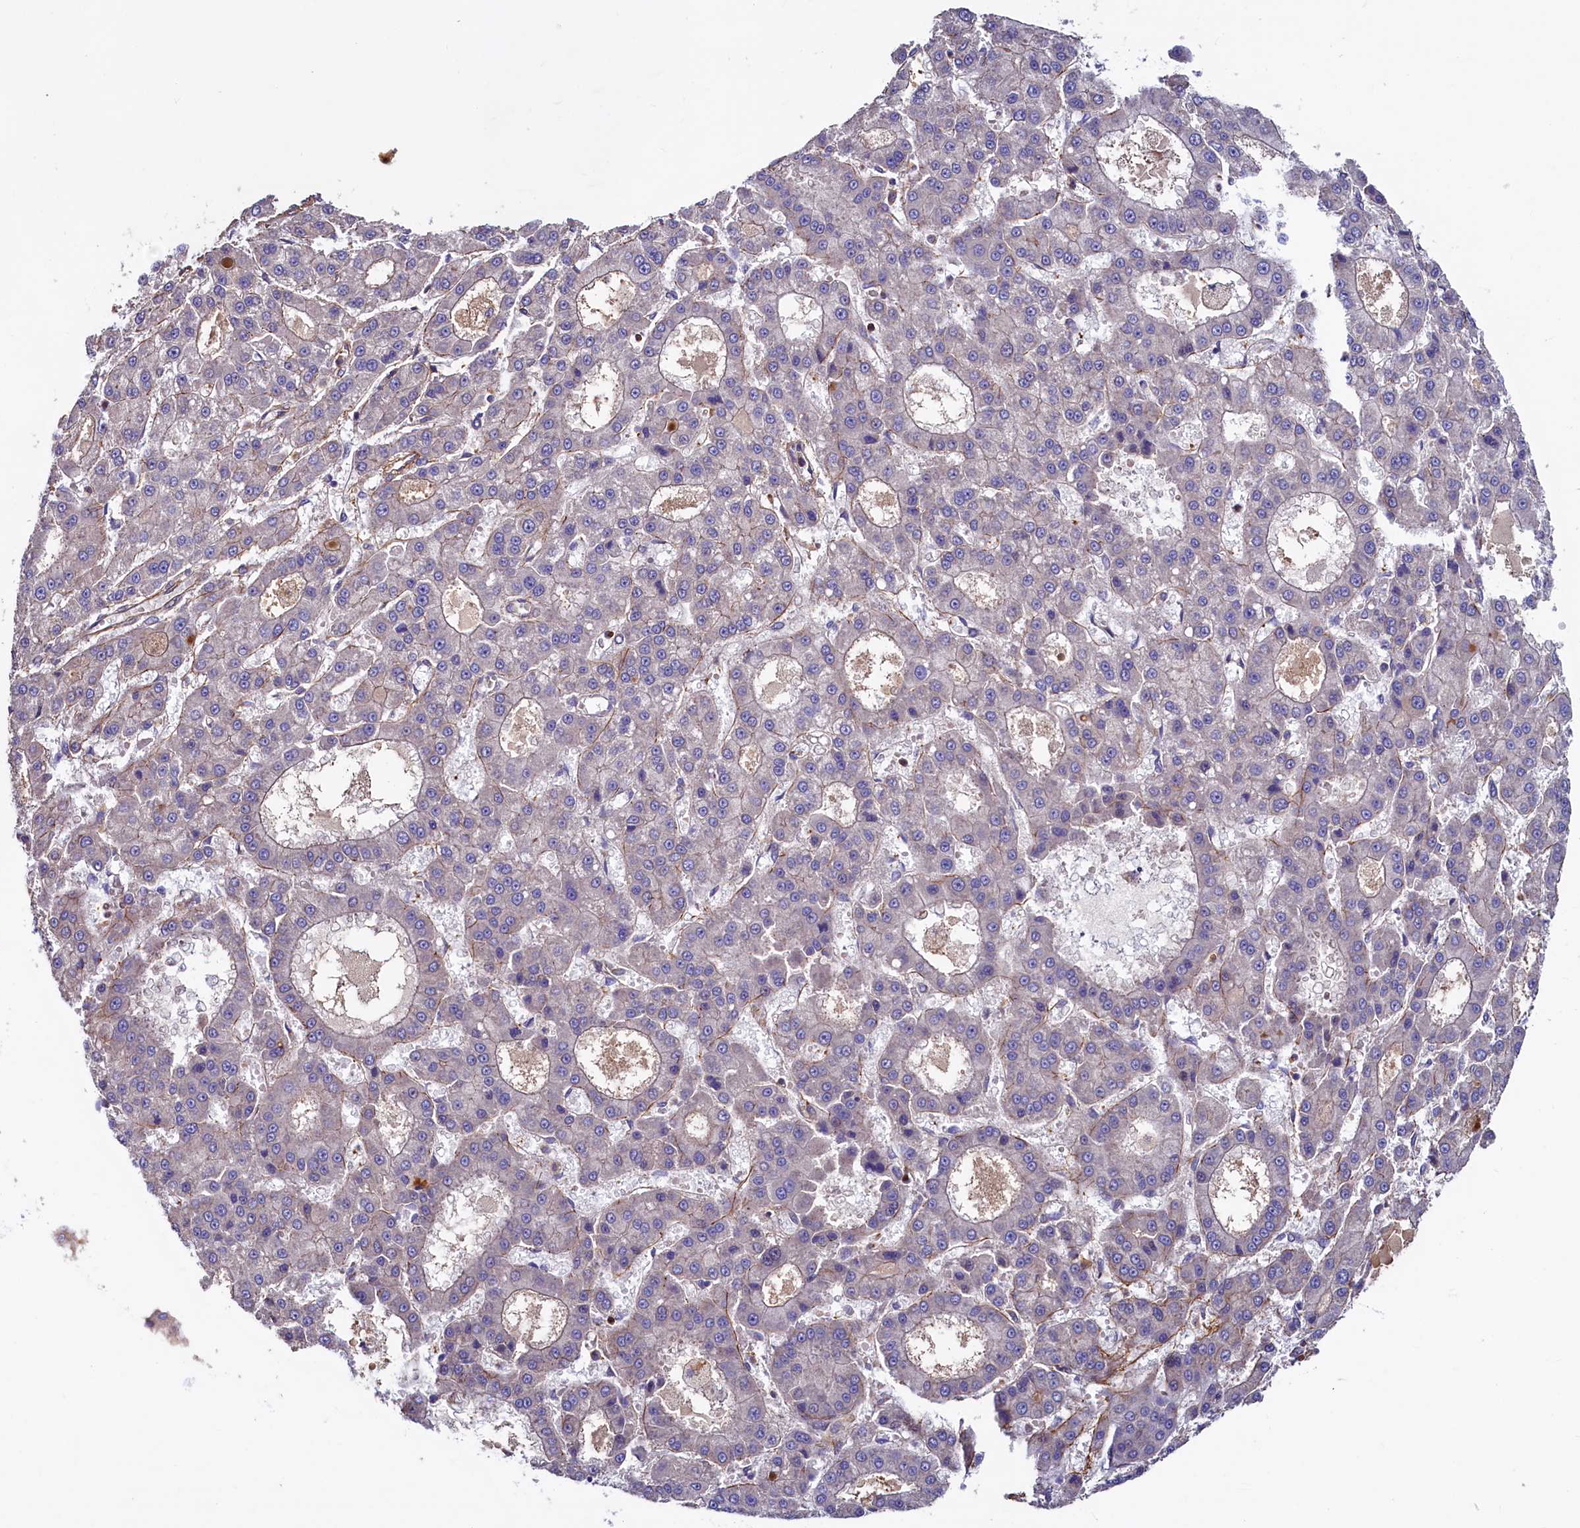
{"staining": {"intensity": "negative", "quantity": "none", "location": "none"}, "tissue": "liver cancer", "cell_type": "Tumor cells", "image_type": "cancer", "snomed": [{"axis": "morphology", "description": "Carcinoma, Hepatocellular, NOS"}, {"axis": "topography", "description": "Liver"}], "caption": "Tumor cells show no significant protein staining in liver hepatocellular carcinoma.", "gene": "DUOXA1", "patient": {"sex": "male", "age": 70}}